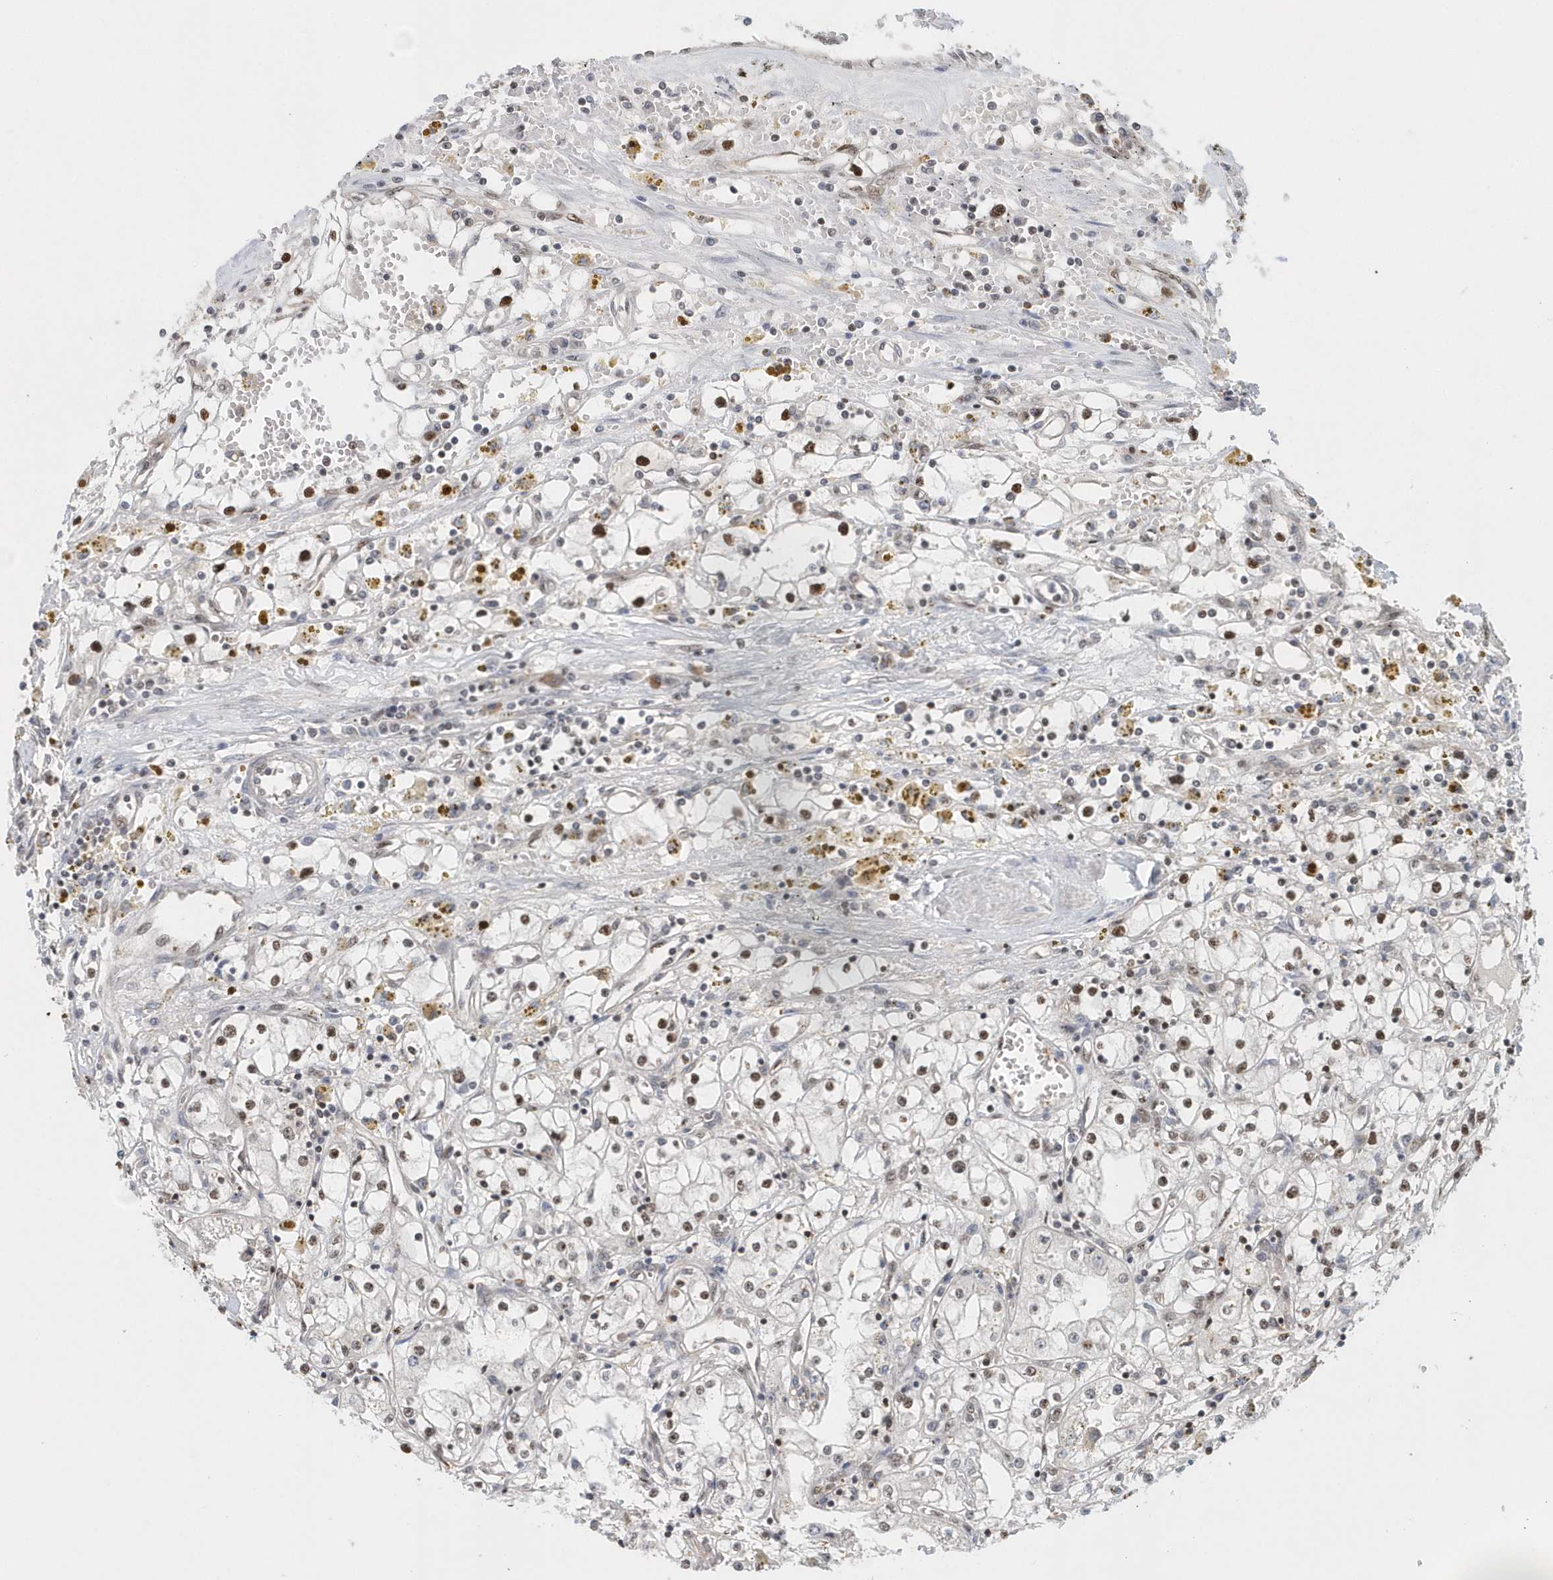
{"staining": {"intensity": "moderate", "quantity": "25%-75%", "location": "nuclear"}, "tissue": "renal cancer", "cell_type": "Tumor cells", "image_type": "cancer", "snomed": [{"axis": "morphology", "description": "Adenocarcinoma, NOS"}, {"axis": "topography", "description": "Kidney"}], "caption": "An image of renal adenocarcinoma stained for a protein displays moderate nuclear brown staining in tumor cells. (Brightfield microscopy of DAB IHC at high magnification).", "gene": "SUMO2", "patient": {"sex": "male", "age": 56}}